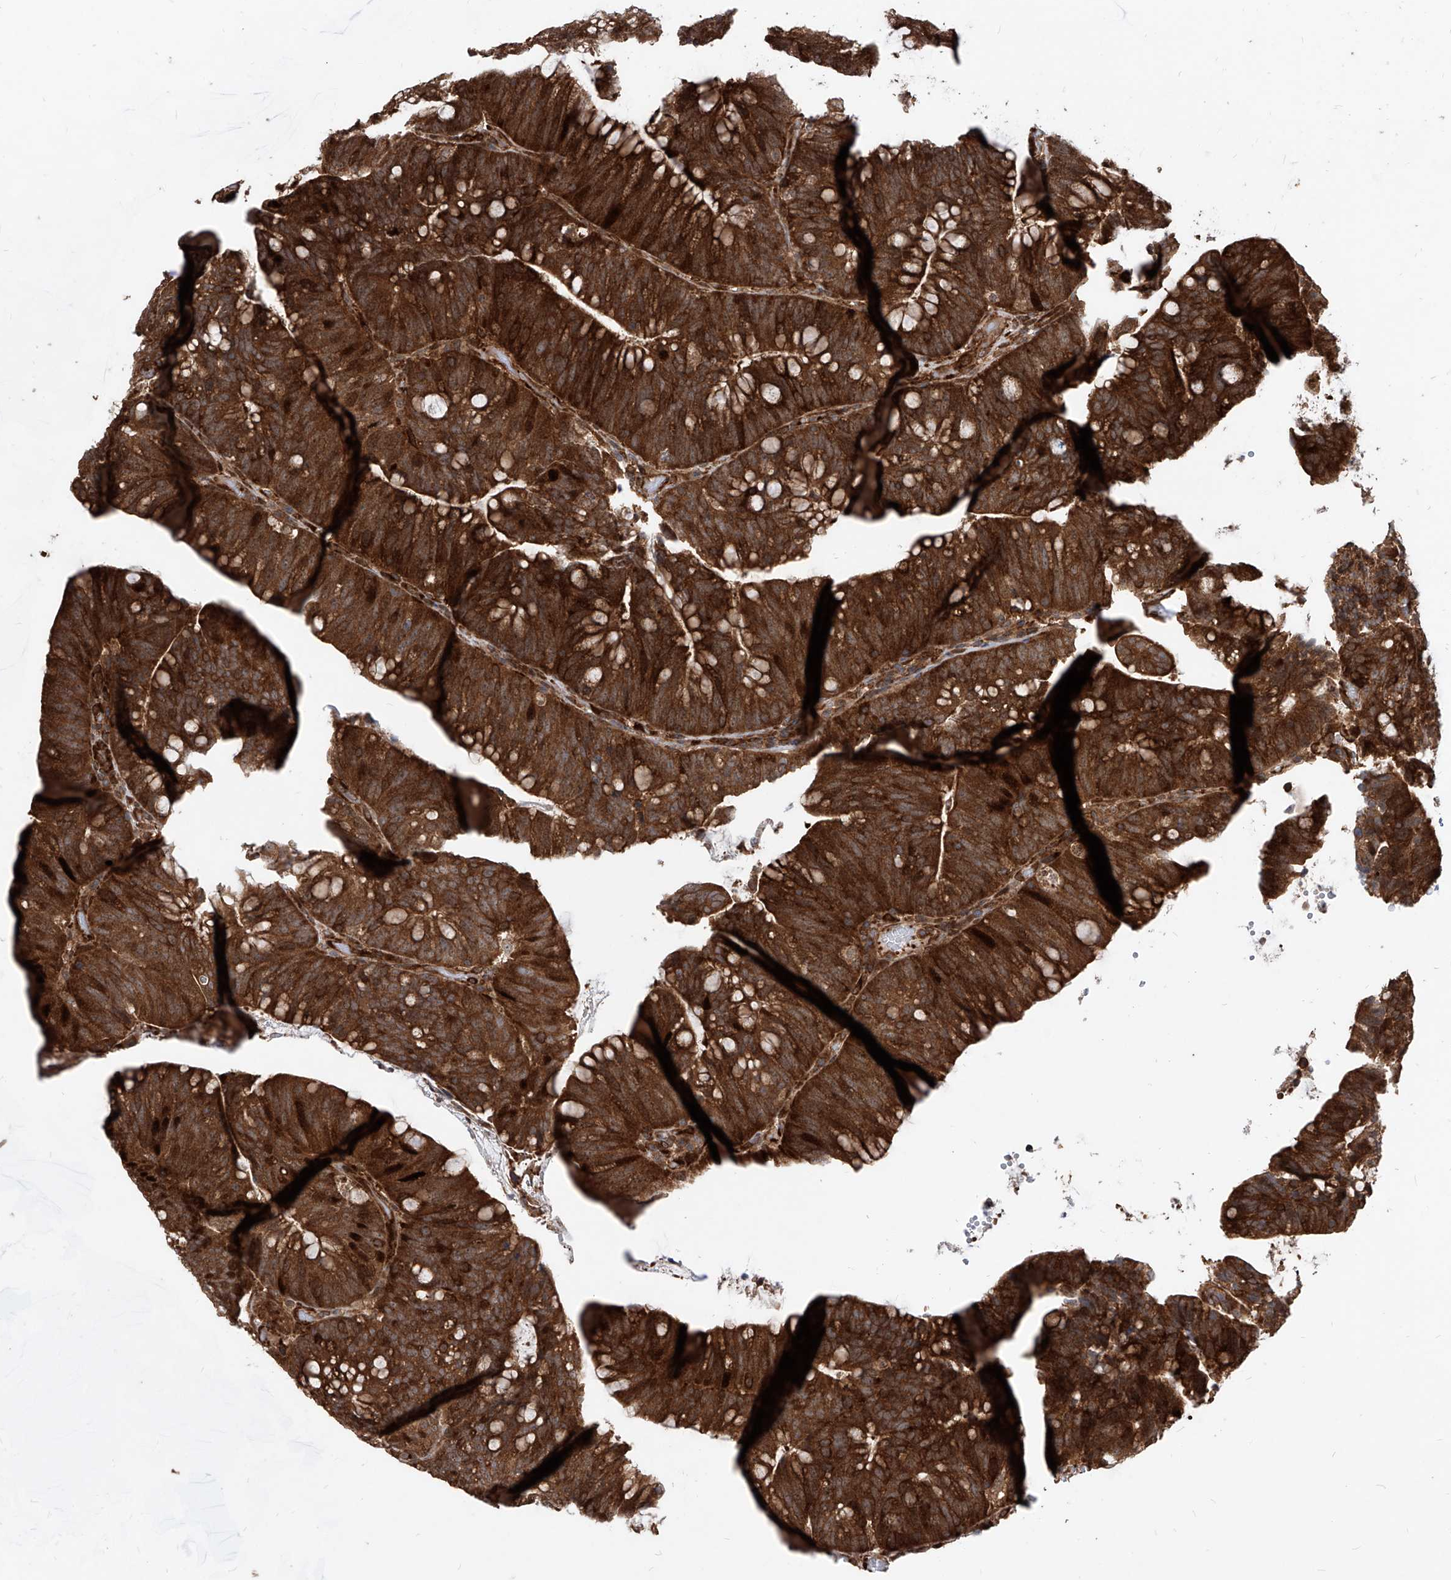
{"staining": {"intensity": "strong", "quantity": ">75%", "location": "cytoplasmic/membranous"}, "tissue": "colorectal cancer", "cell_type": "Tumor cells", "image_type": "cancer", "snomed": [{"axis": "morphology", "description": "Adenocarcinoma, NOS"}, {"axis": "topography", "description": "Colon"}], "caption": "Immunohistochemistry histopathology image of human colorectal cancer stained for a protein (brown), which shows high levels of strong cytoplasmic/membranous positivity in approximately >75% of tumor cells.", "gene": "MAGED2", "patient": {"sex": "female", "age": 66}}